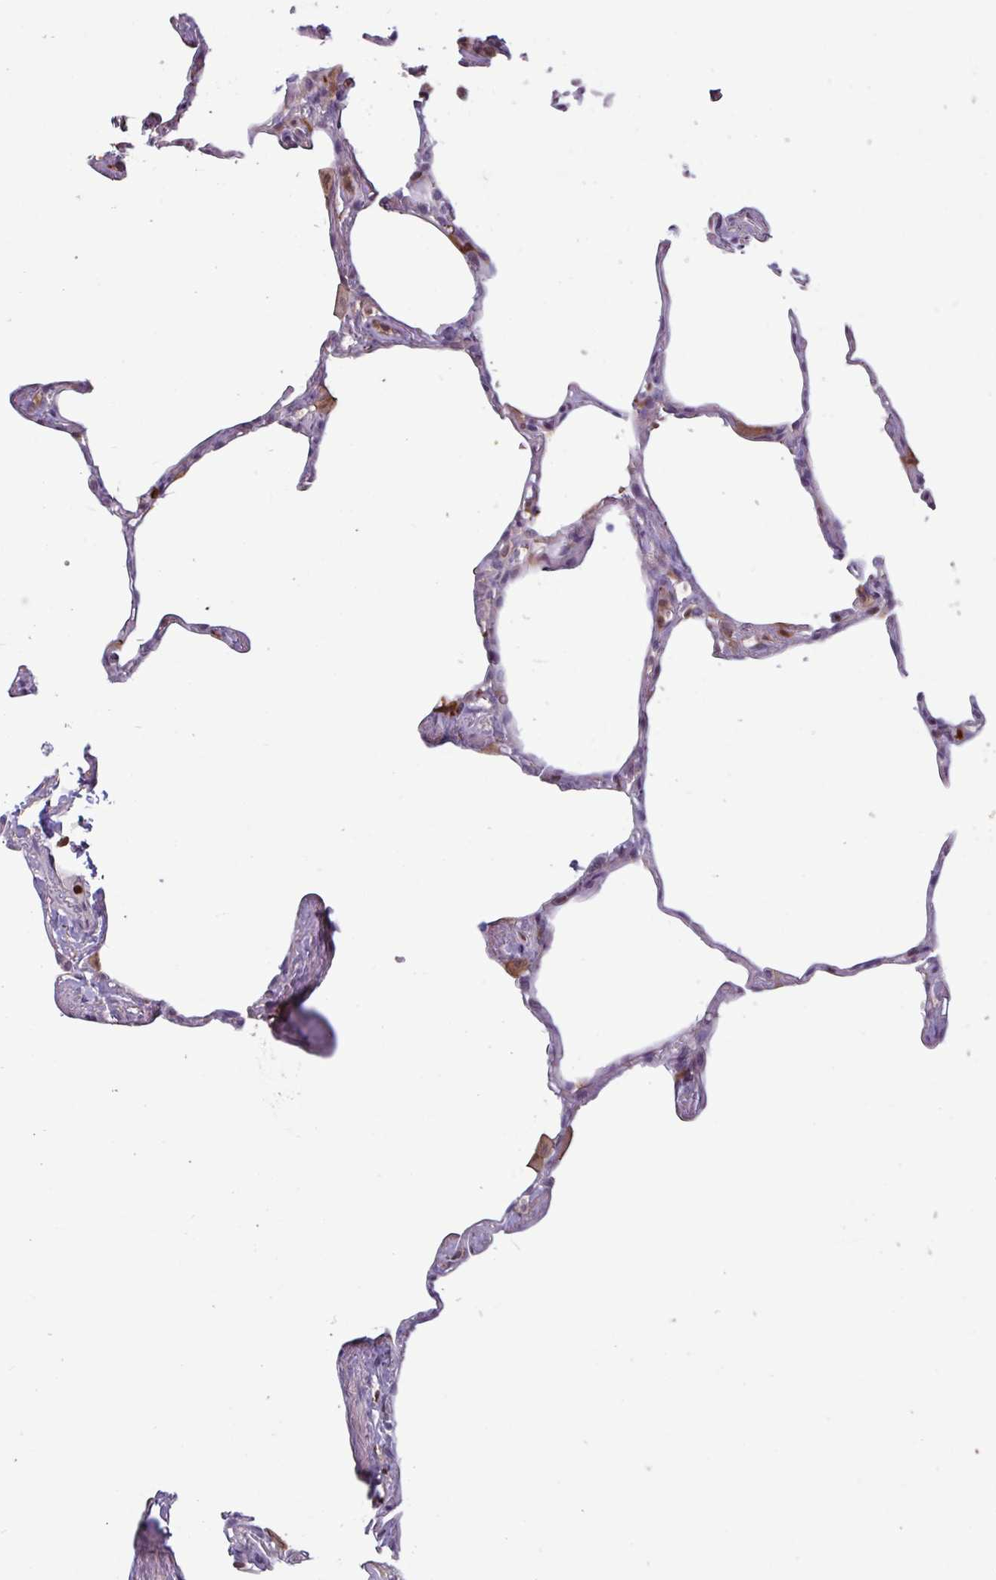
{"staining": {"intensity": "negative", "quantity": "none", "location": "none"}, "tissue": "lung", "cell_type": "Alveolar cells", "image_type": "normal", "snomed": [{"axis": "morphology", "description": "Normal tissue, NOS"}, {"axis": "topography", "description": "Lung"}], "caption": "Immunohistochemical staining of unremarkable lung reveals no significant staining in alveolar cells. (DAB (3,3'-diaminobenzidine) immunohistochemistry, high magnification).", "gene": "SEC61G", "patient": {"sex": "male", "age": 65}}